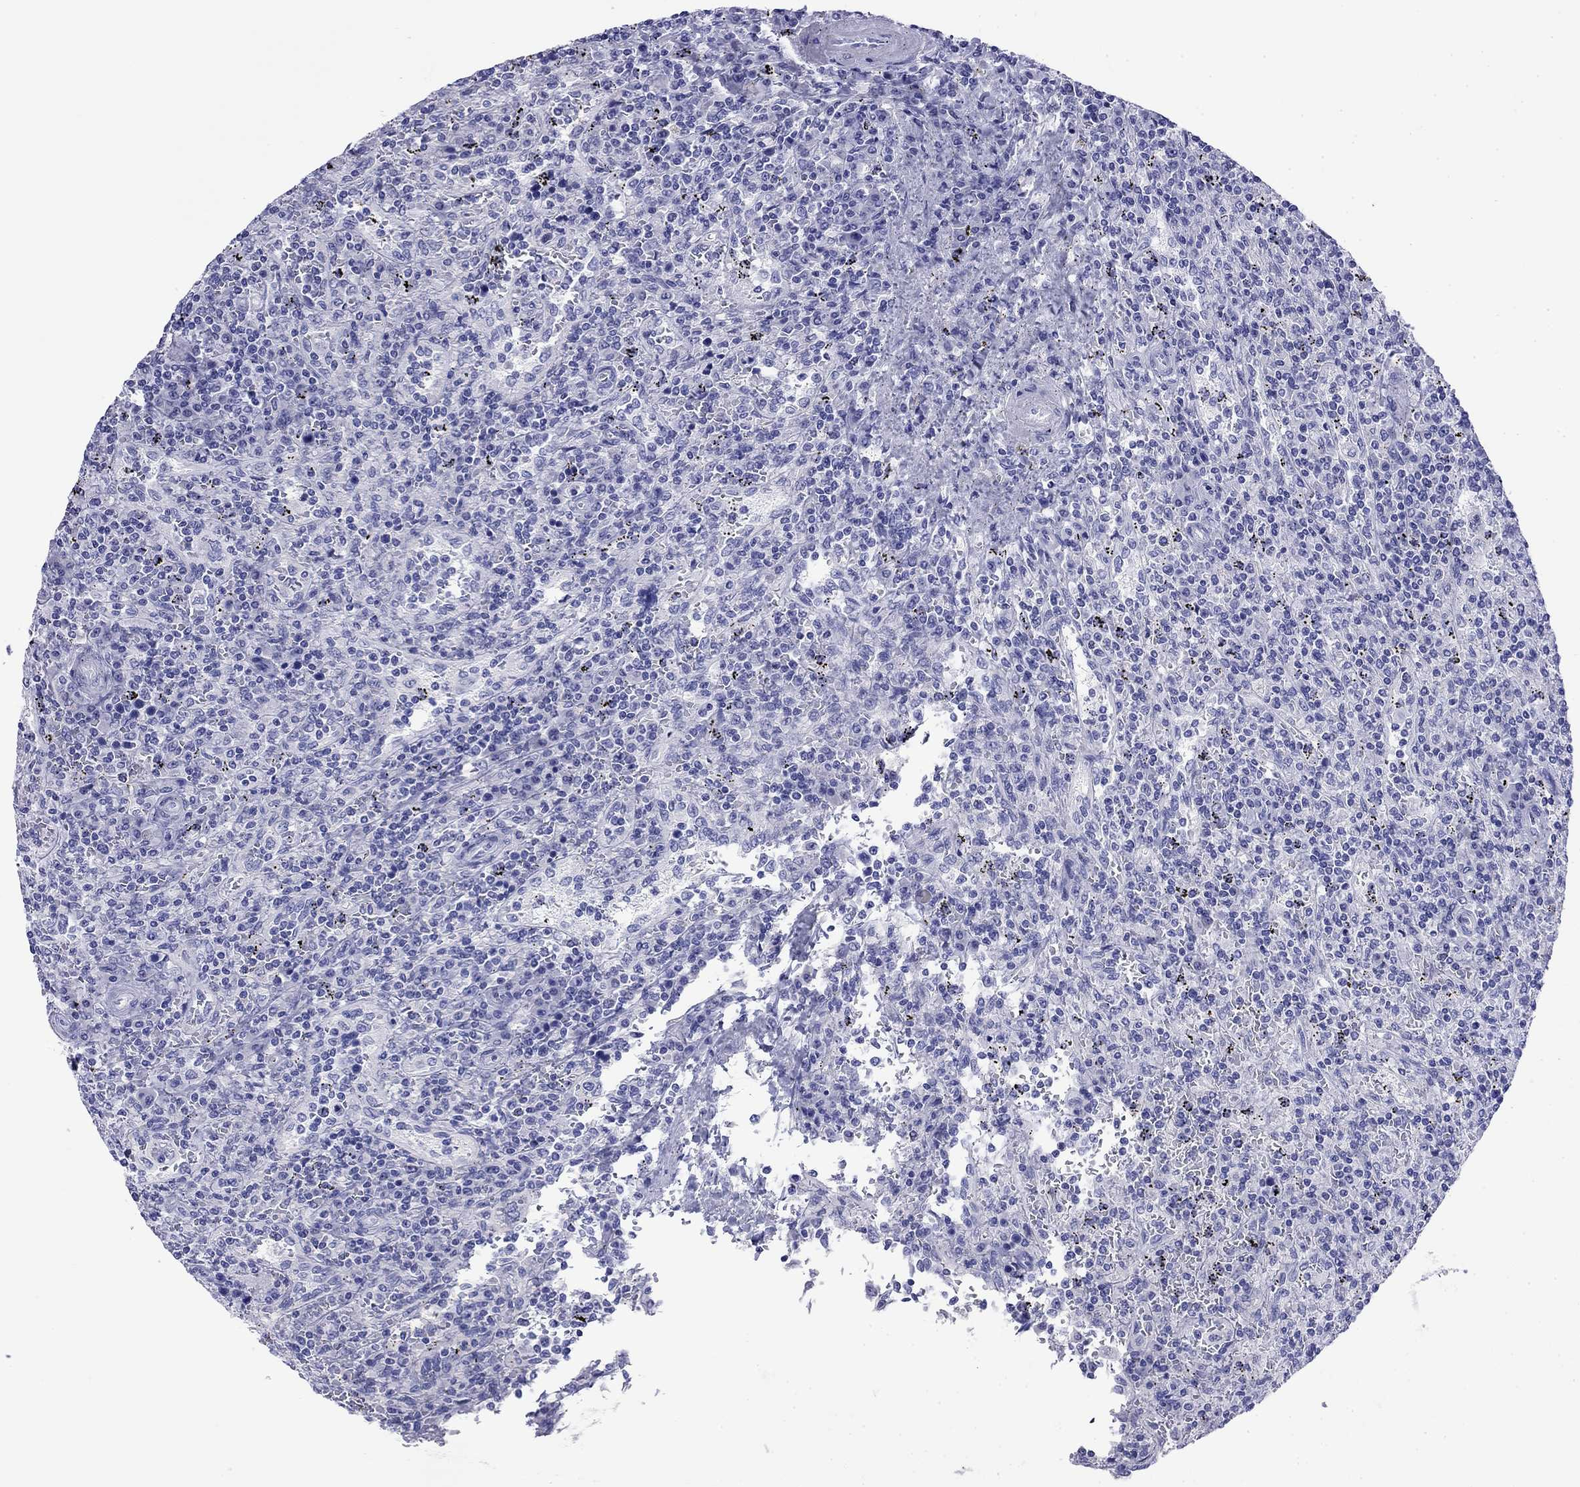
{"staining": {"intensity": "negative", "quantity": "none", "location": "none"}, "tissue": "lymphoma", "cell_type": "Tumor cells", "image_type": "cancer", "snomed": [{"axis": "morphology", "description": "Malignant lymphoma, non-Hodgkin's type, Low grade"}, {"axis": "topography", "description": "Spleen"}], "caption": "This is an immunohistochemistry (IHC) micrograph of human low-grade malignant lymphoma, non-Hodgkin's type. There is no staining in tumor cells.", "gene": "FIGLA", "patient": {"sex": "male", "age": 62}}